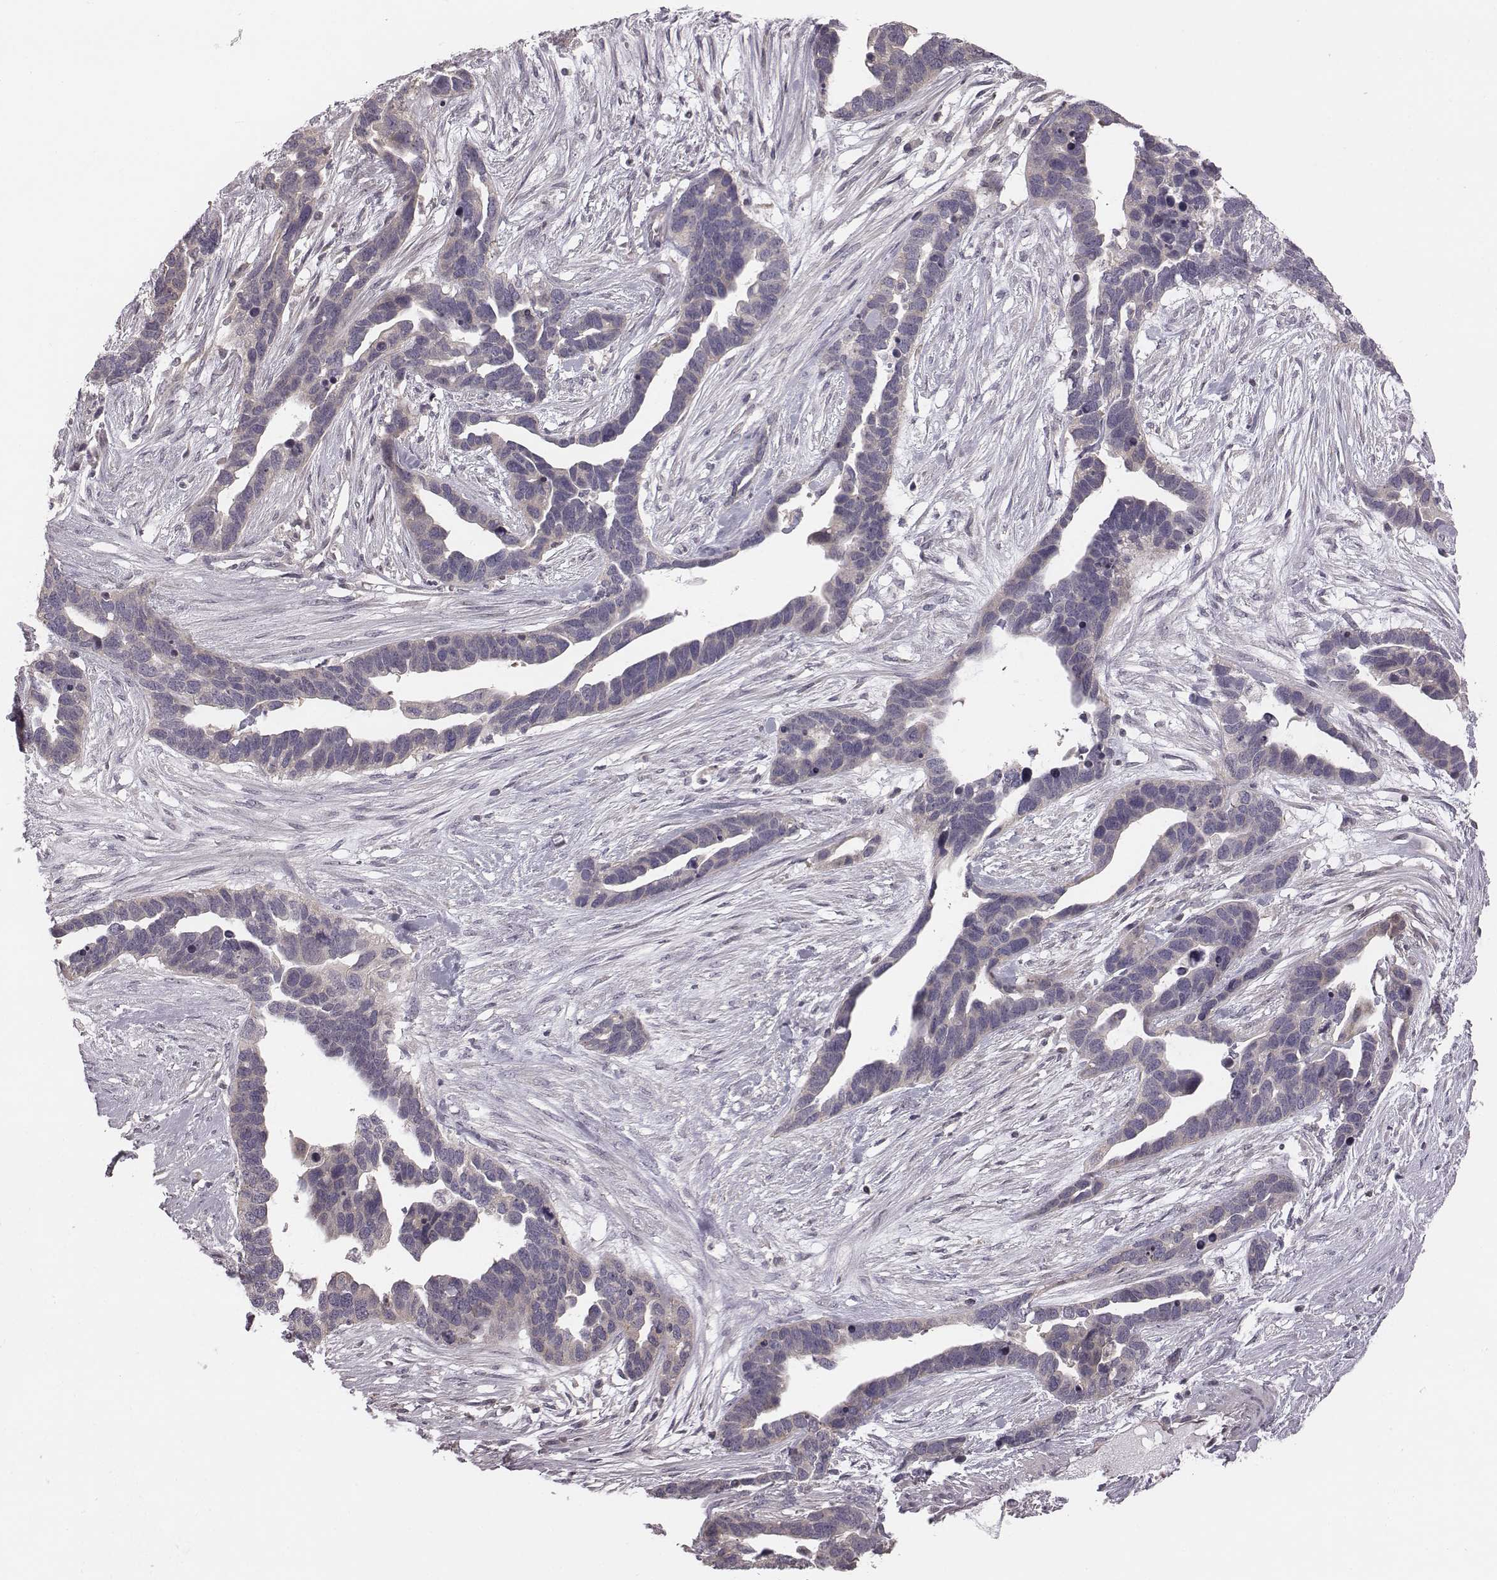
{"staining": {"intensity": "negative", "quantity": "none", "location": "none"}, "tissue": "ovarian cancer", "cell_type": "Tumor cells", "image_type": "cancer", "snomed": [{"axis": "morphology", "description": "Cystadenocarcinoma, serous, NOS"}, {"axis": "topography", "description": "Ovary"}], "caption": "This is an immunohistochemistry (IHC) histopathology image of human ovarian cancer (serous cystadenocarcinoma). There is no positivity in tumor cells.", "gene": "BICDL1", "patient": {"sex": "female", "age": 54}}